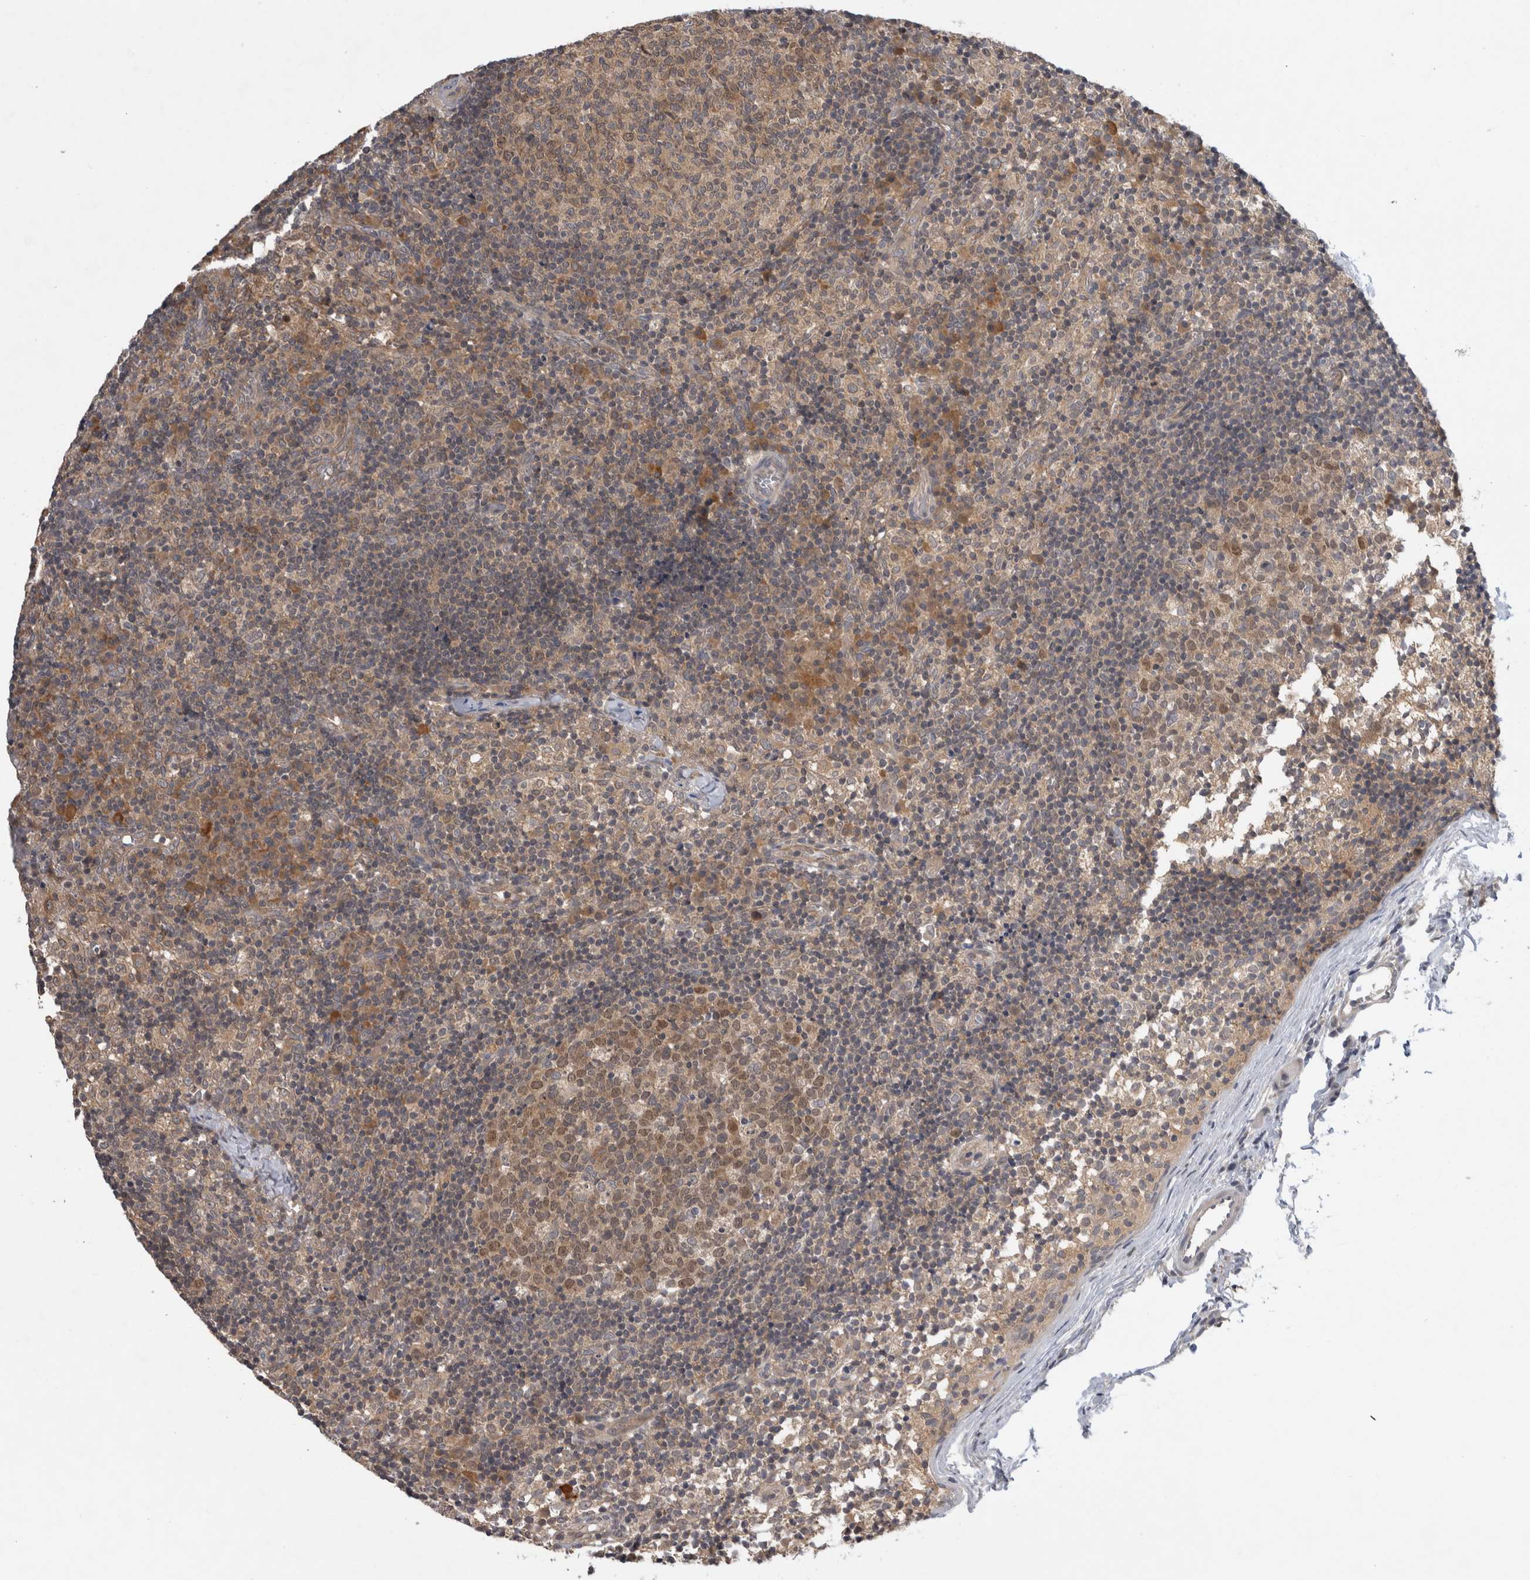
{"staining": {"intensity": "moderate", "quantity": "25%-75%", "location": "cytoplasmic/membranous,nuclear"}, "tissue": "lymph node", "cell_type": "Germinal center cells", "image_type": "normal", "snomed": [{"axis": "morphology", "description": "Normal tissue, NOS"}, {"axis": "morphology", "description": "Inflammation, NOS"}, {"axis": "topography", "description": "Lymph node"}], "caption": "A brown stain labels moderate cytoplasmic/membranous,nuclear staining of a protein in germinal center cells of unremarkable human lymph node.", "gene": "AASDHPPT", "patient": {"sex": "male", "age": 55}}